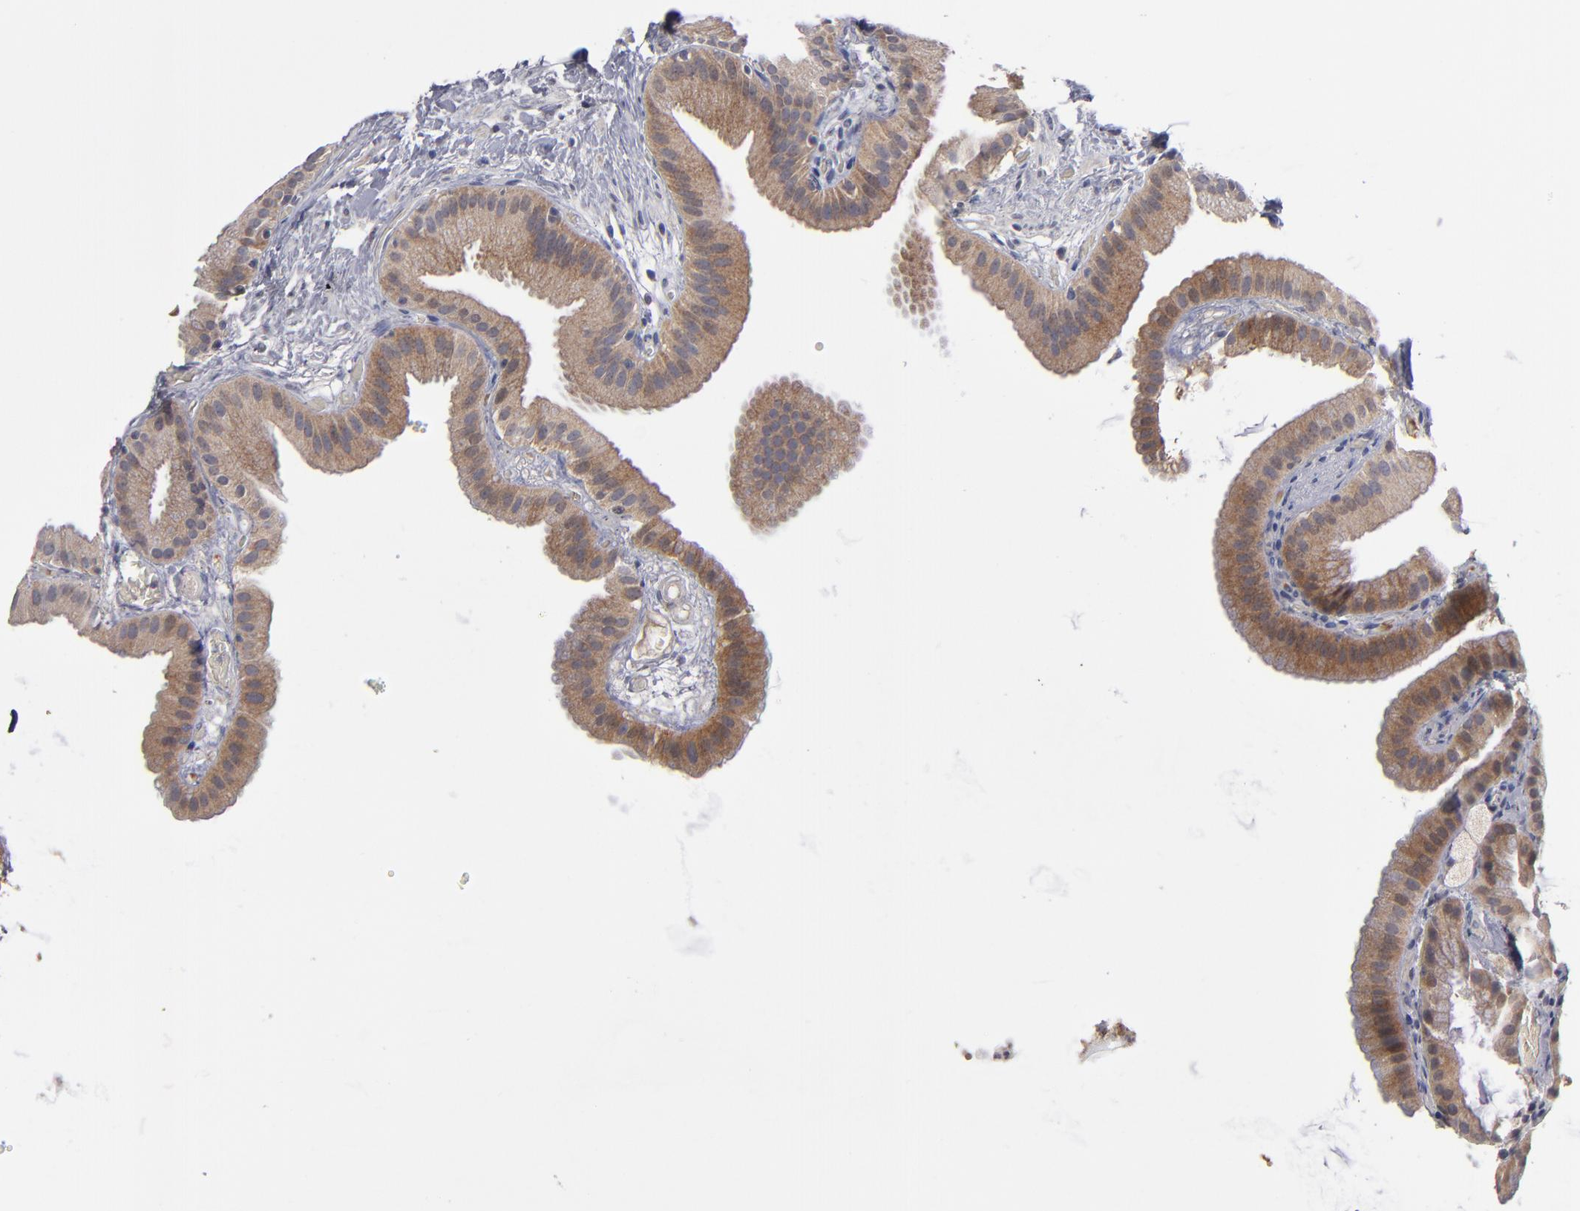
{"staining": {"intensity": "moderate", "quantity": ">75%", "location": "cytoplasmic/membranous"}, "tissue": "gallbladder", "cell_type": "Glandular cells", "image_type": "normal", "snomed": [{"axis": "morphology", "description": "Normal tissue, NOS"}, {"axis": "topography", "description": "Gallbladder"}], "caption": "High-magnification brightfield microscopy of unremarkable gallbladder stained with DAB (brown) and counterstained with hematoxylin (blue). glandular cells exhibit moderate cytoplasmic/membranous staining is present in approximately>75% of cells. The staining is performed using DAB brown chromogen to label protein expression. The nuclei are counter-stained blue using hematoxylin.", "gene": "EXD2", "patient": {"sex": "female", "age": 63}}